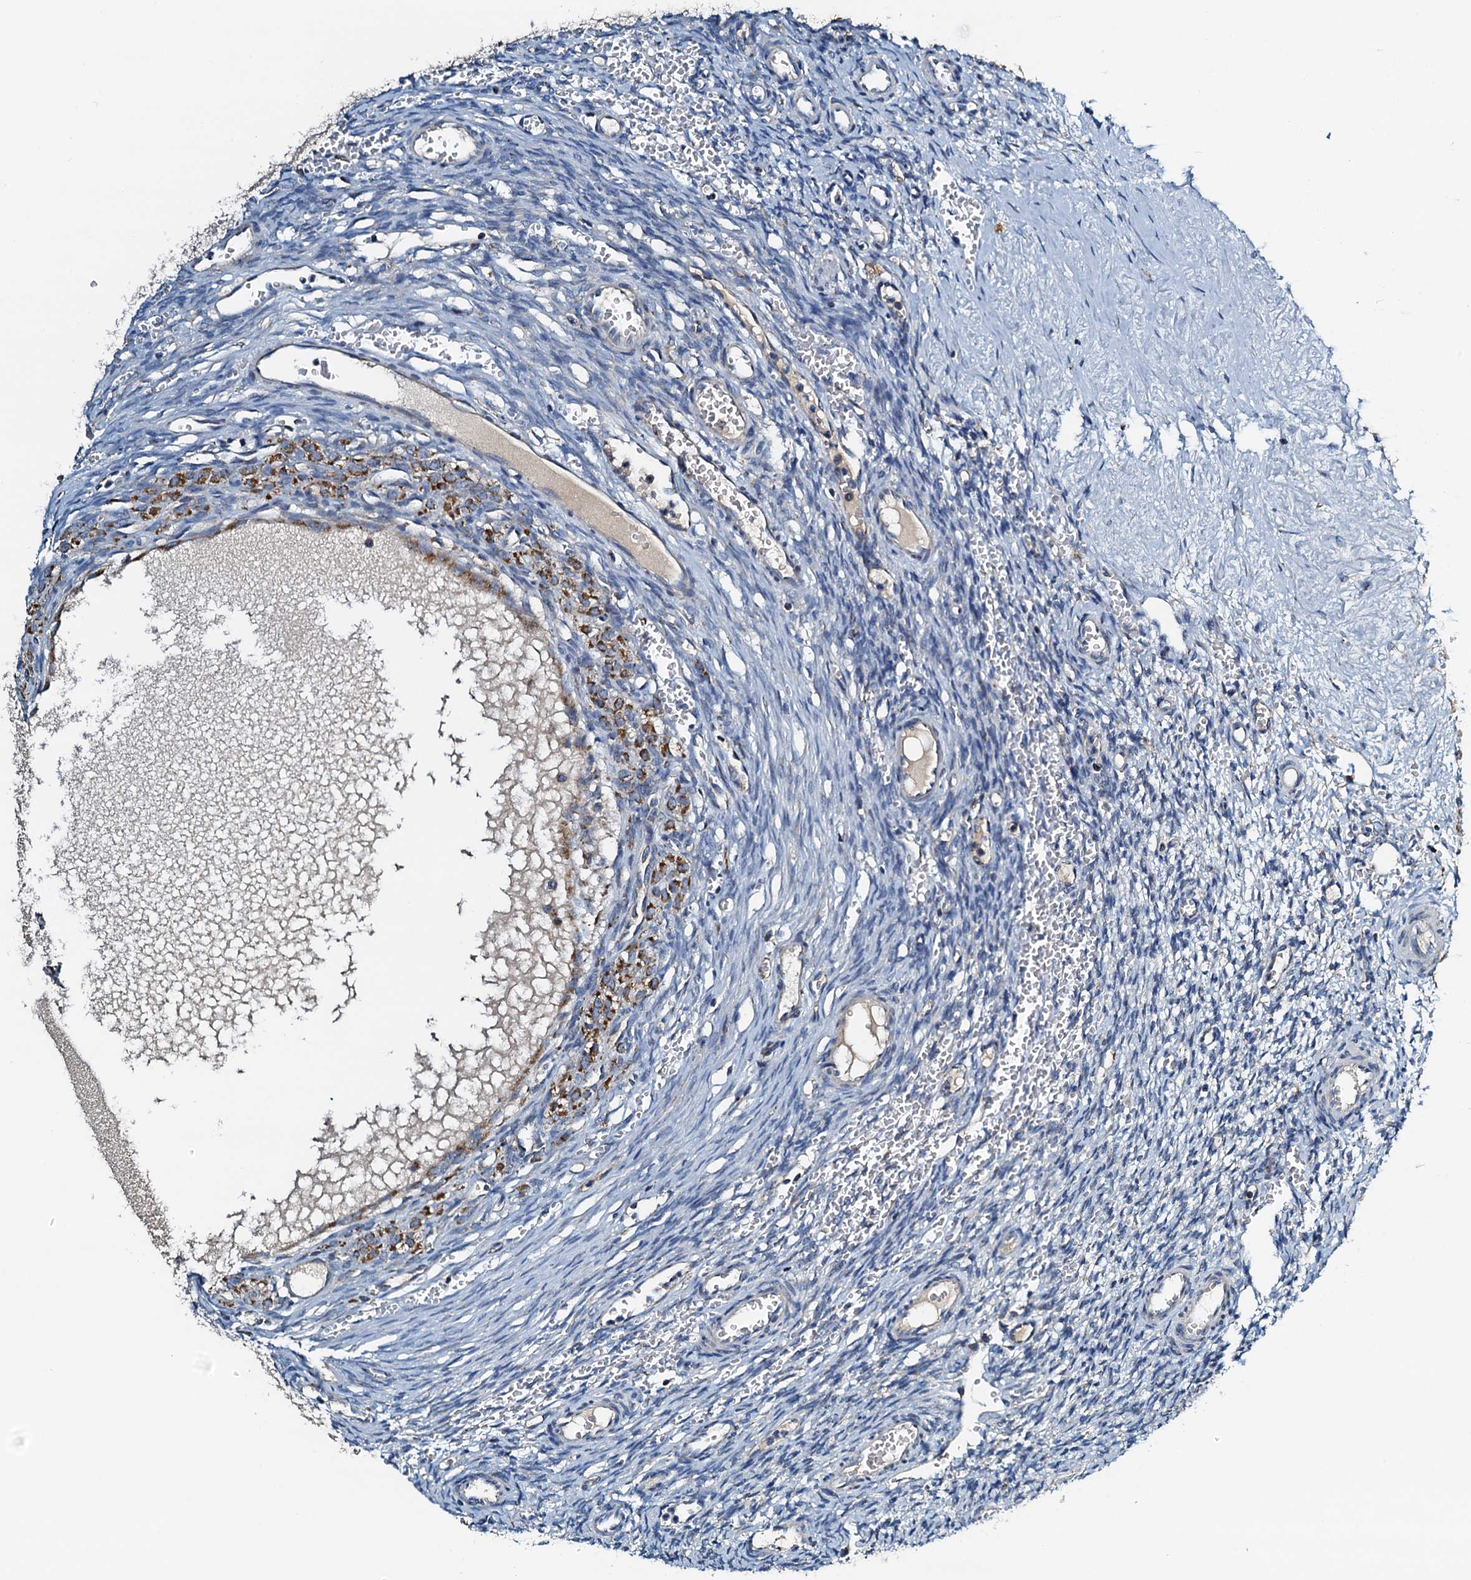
{"staining": {"intensity": "negative", "quantity": "none", "location": "none"}, "tissue": "ovary", "cell_type": "Ovarian stroma cells", "image_type": "normal", "snomed": [{"axis": "morphology", "description": "Normal tissue, NOS"}, {"axis": "topography", "description": "Ovary"}], "caption": "A high-resolution micrograph shows immunohistochemistry (IHC) staining of normal ovary, which exhibits no significant positivity in ovarian stroma cells.", "gene": "POC1A", "patient": {"sex": "female", "age": 39}}